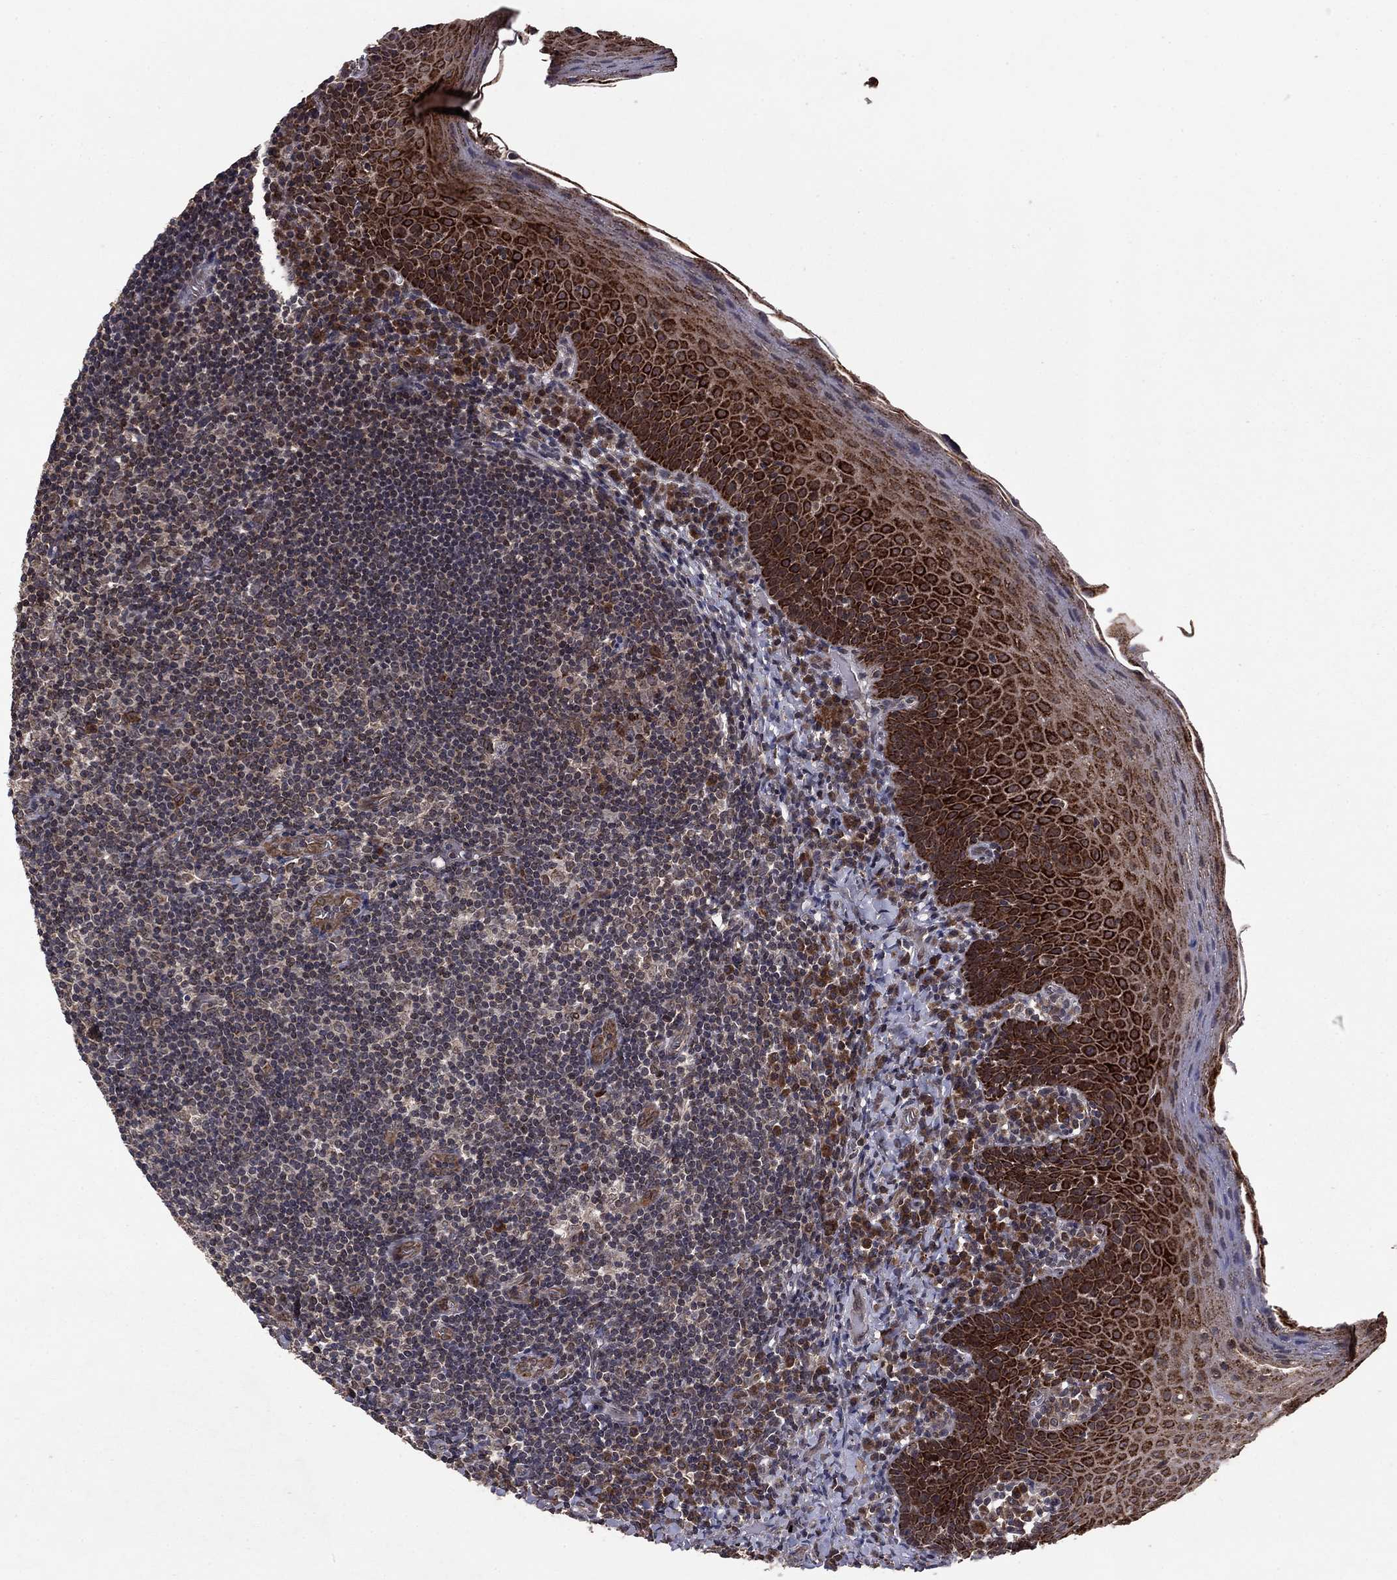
{"staining": {"intensity": "moderate", "quantity": "<25%", "location": "cytoplasmic/membranous"}, "tissue": "tonsil", "cell_type": "Germinal center cells", "image_type": "normal", "snomed": [{"axis": "morphology", "description": "Normal tissue, NOS"}, {"axis": "morphology", "description": "Inflammation, NOS"}, {"axis": "topography", "description": "Tonsil"}], "caption": "Moderate cytoplasmic/membranous expression for a protein is identified in approximately <25% of germinal center cells of benign tonsil using immunohistochemistry (IHC).", "gene": "DHRS1", "patient": {"sex": "female", "age": 31}}